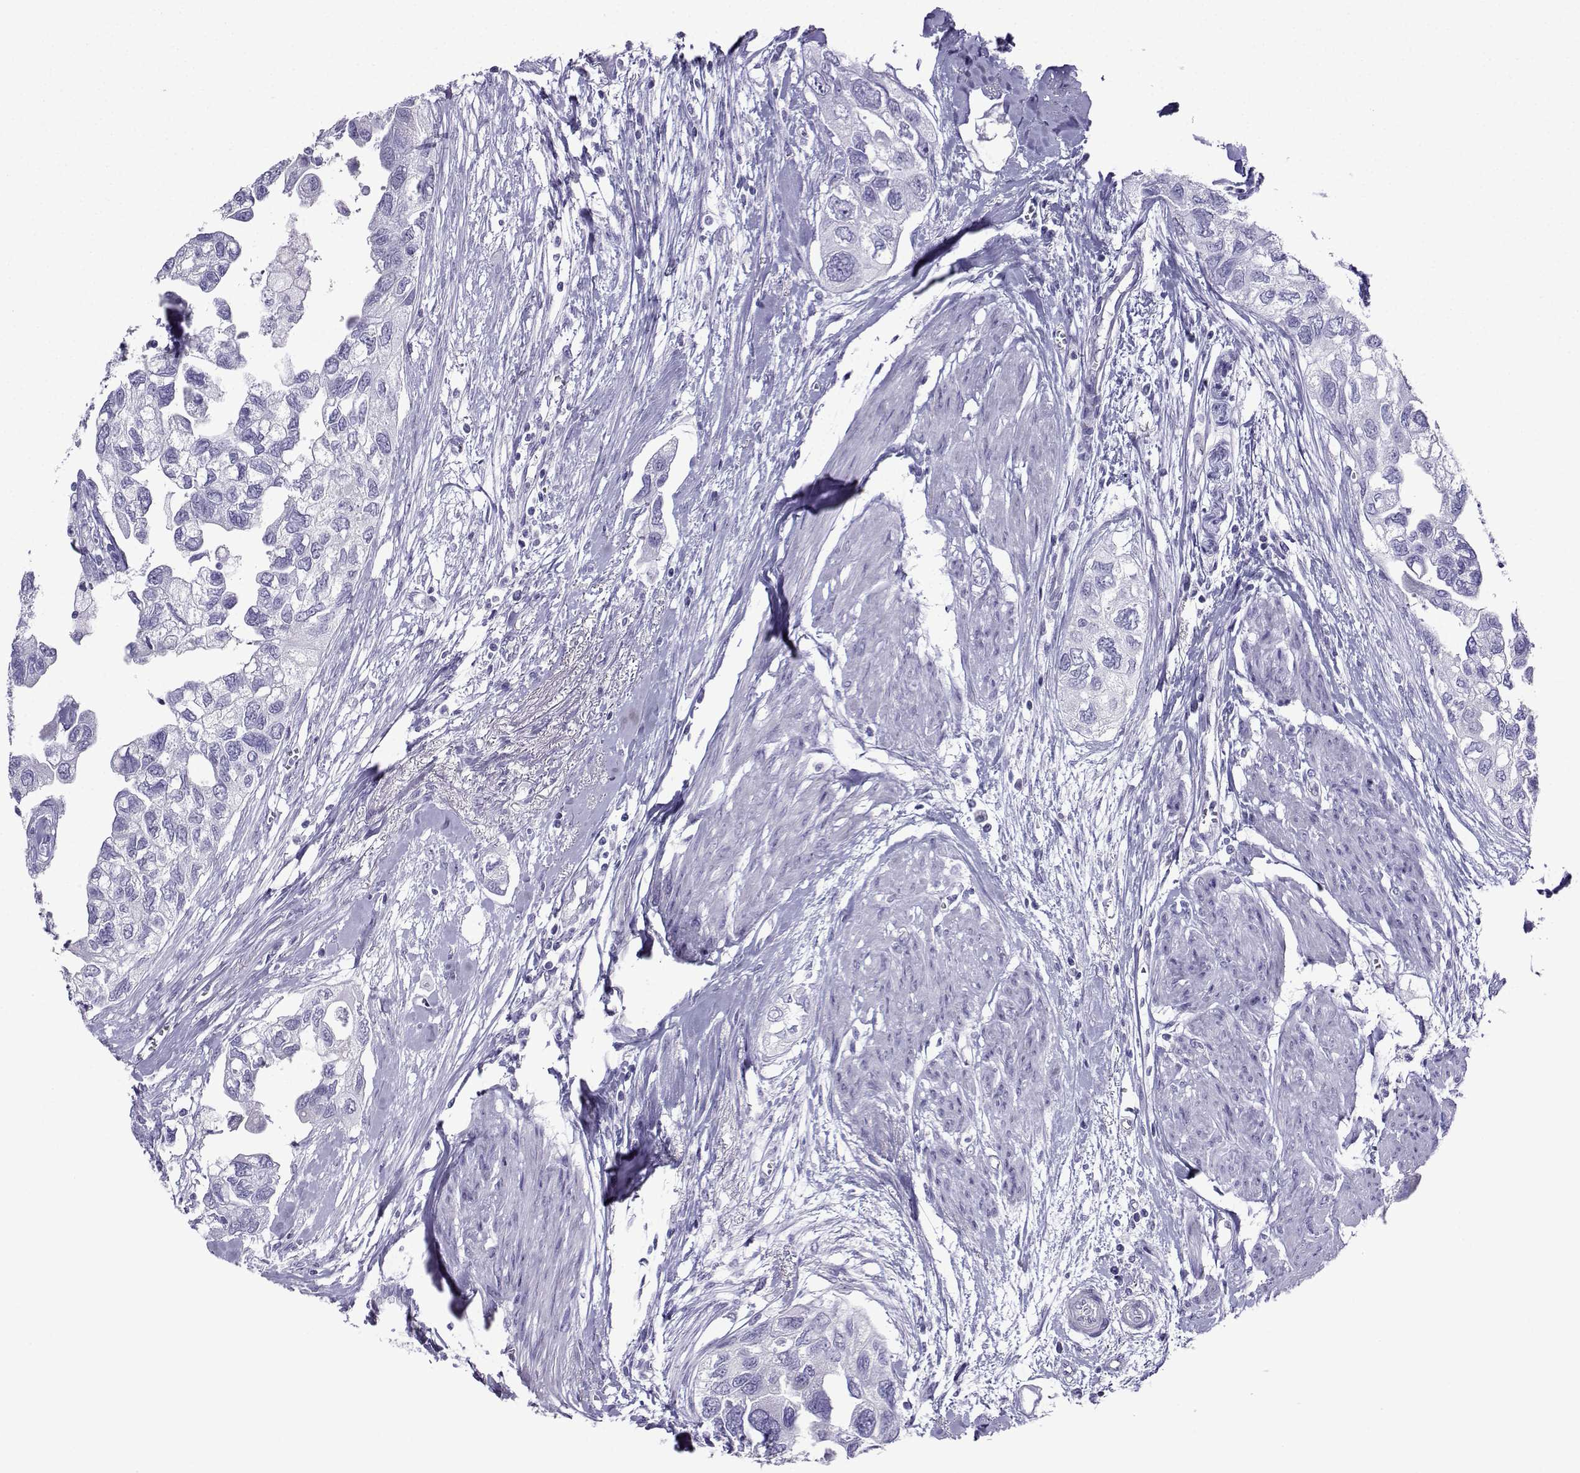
{"staining": {"intensity": "negative", "quantity": "none", "location": "none"}, "tissue": "urothelial cancer", "cell_type": "Tumor cells", "image_type": "cancer", "snomed": [{"axis": "morphology", "description": "Urothelial carcinoma, High grade"}, {"axis": "topography", "description": "Urinary bladder"}], "caption": "This is an immunohistochemistry (IHC) photomicrograph of human urothelial cancer. There is no expression in tumor cells.", "gene": "CD109", "patient": {"sex": "male", "age": 59}}